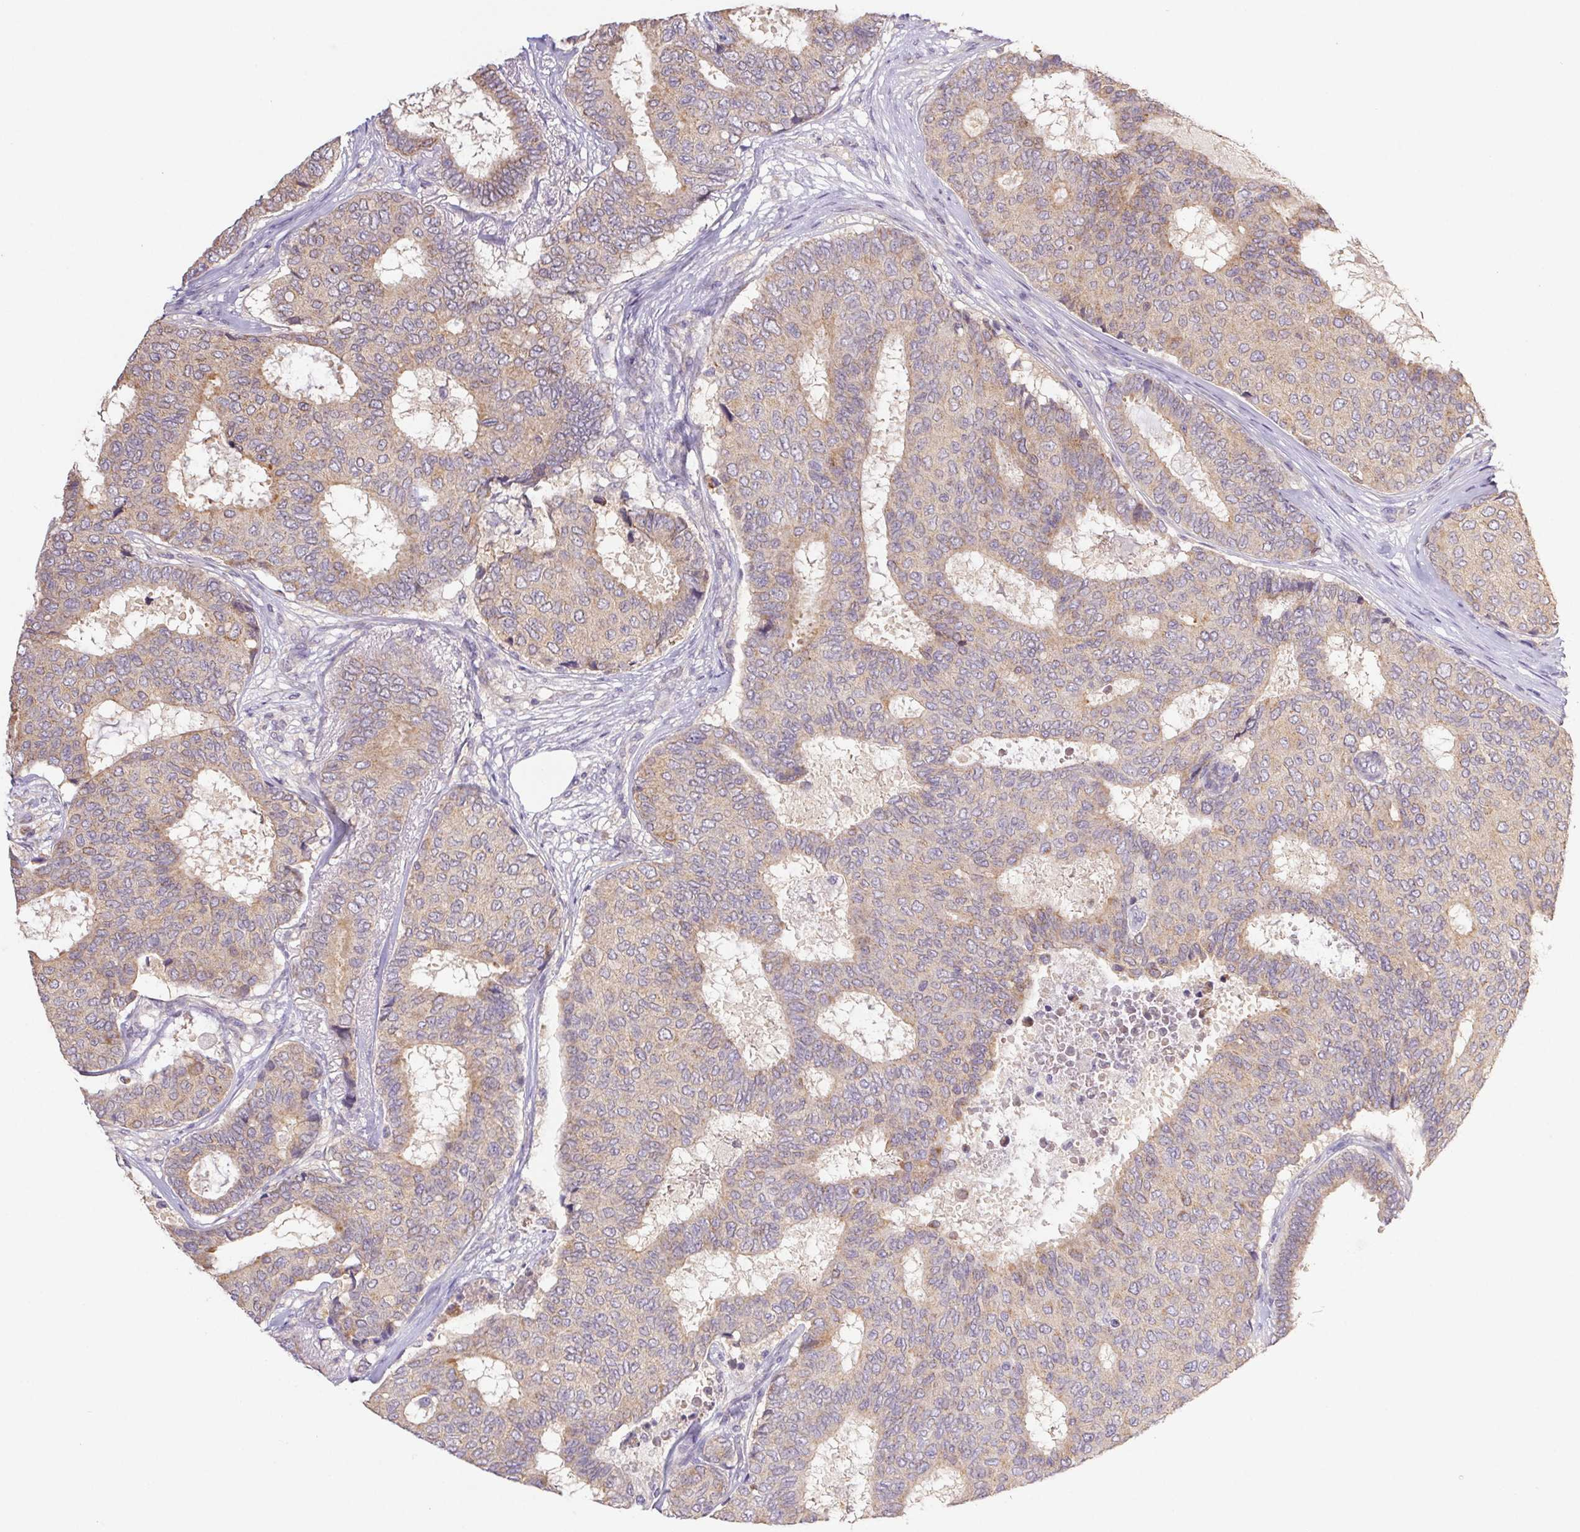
{"staining": {"intensity": "weak", "quantity": ">75%", "location": "cytoplasmic/membranous"}, "tissue": "breast cancer", "cell_type": "Tumor cells", "image_type": "cancer", "snomed": [{"axis": "morphology", "description": "Duct carcinoma"}, {"axis": "topography", "description": "Breast"}], "caption": "Immunohistochemical staining of breast cancer demonstrates low levels of weak cytoplasmic/membranous positivity in about >75% of tumor cells.", "gene": "RAB11A", "patient": {"sex": "female", "age": 75}}